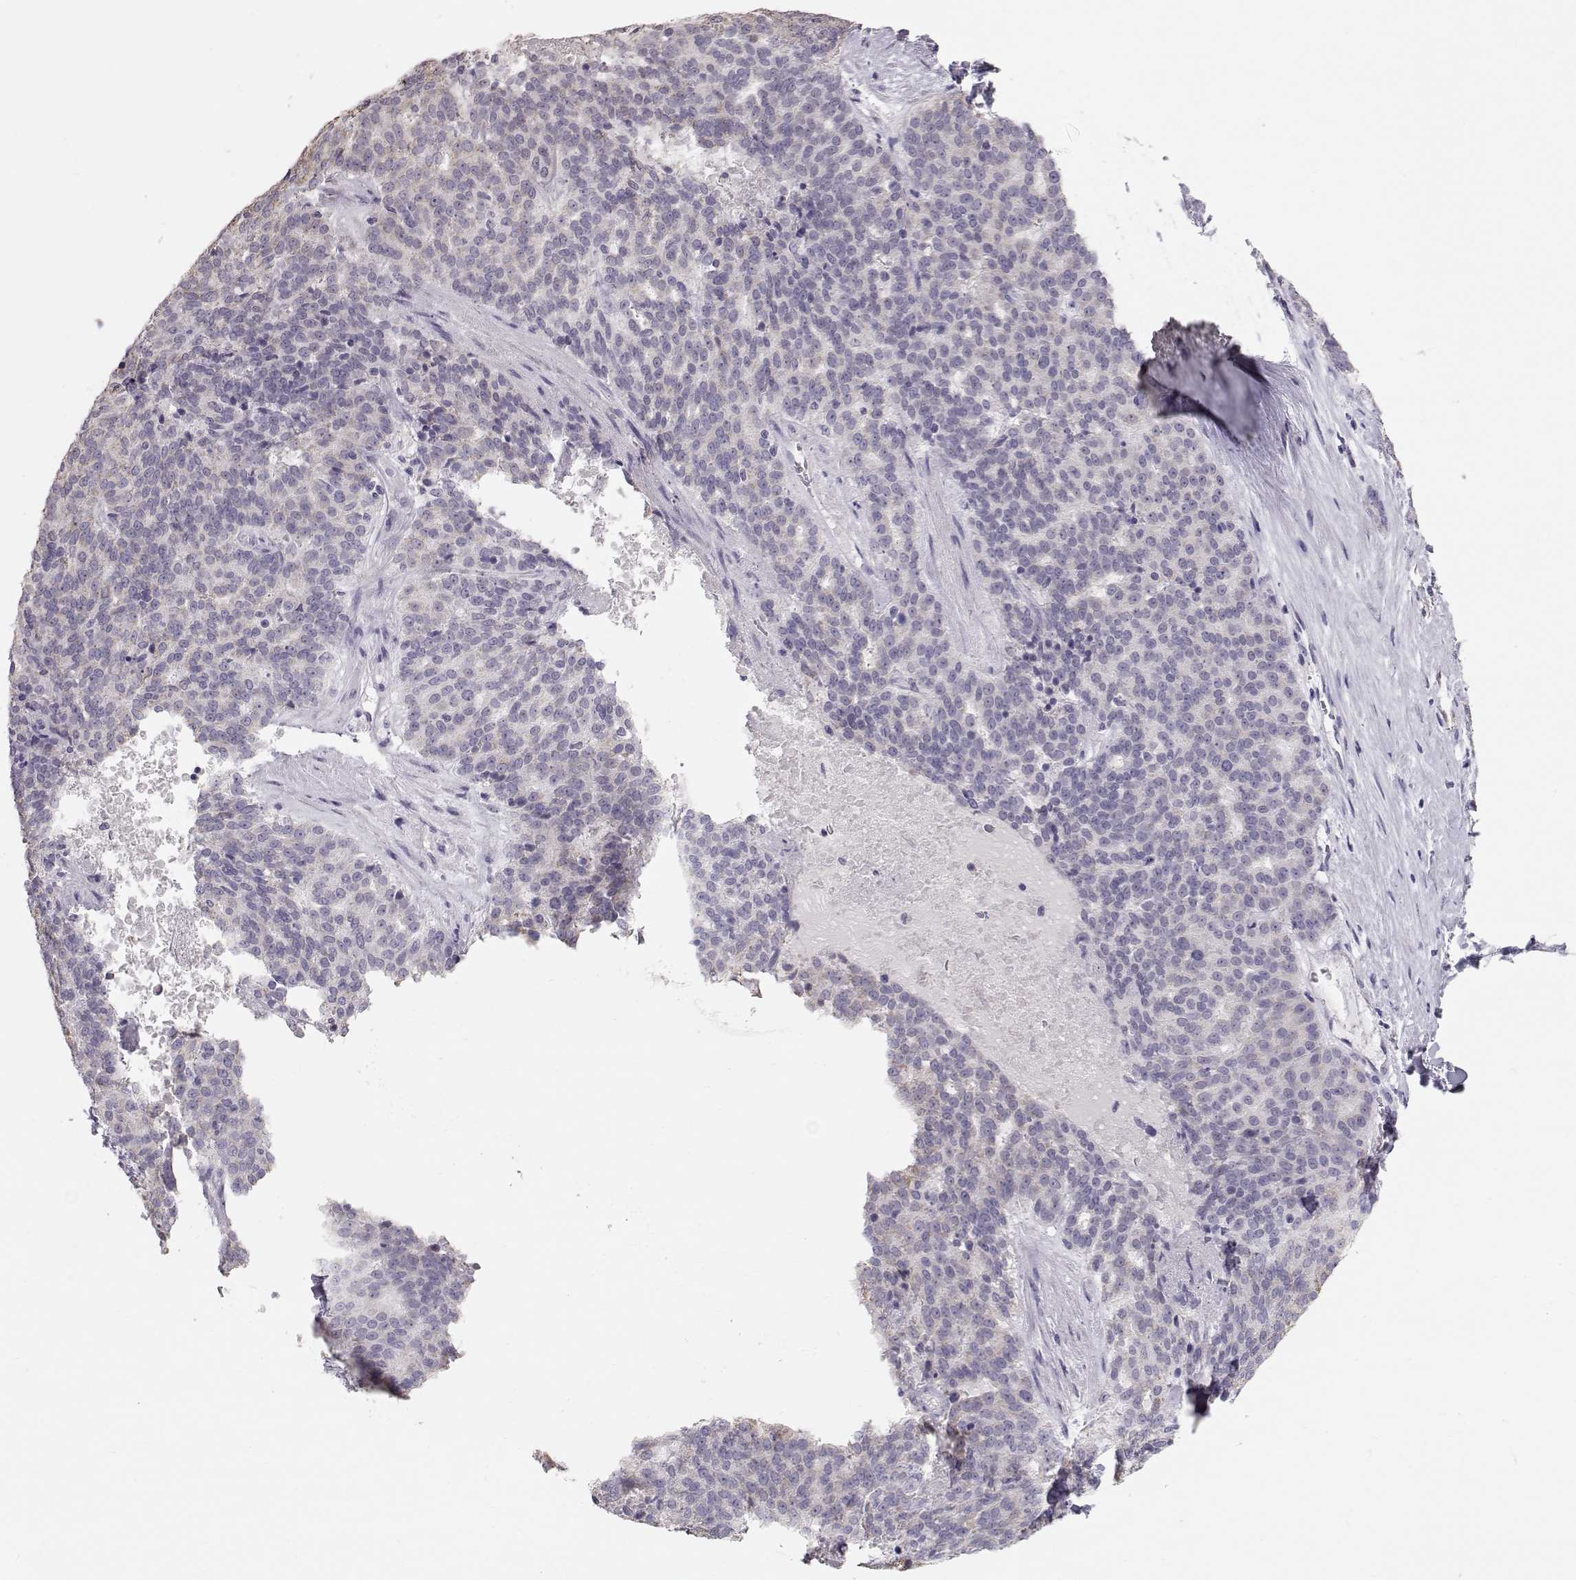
{"staining": {"intensity": "negative", "quantity": "none", "location": "none"}, "tissue": "liver cancer", "cell_type": "Tumor cells", "image_type": "cancer", "snomed": [{"axis": "morphology", "description": "Cholangiocarcinoma"}, {"axis": "topography", "description": "Liver"}], "caption": "High power microscopy image of an immunohistochemistry image of liver cancer (cholangiocarcinoma), revealing no significant staining in tumor cells.", "gene": "POU1F1", "patient": {"sex": "female", "age": 47}}